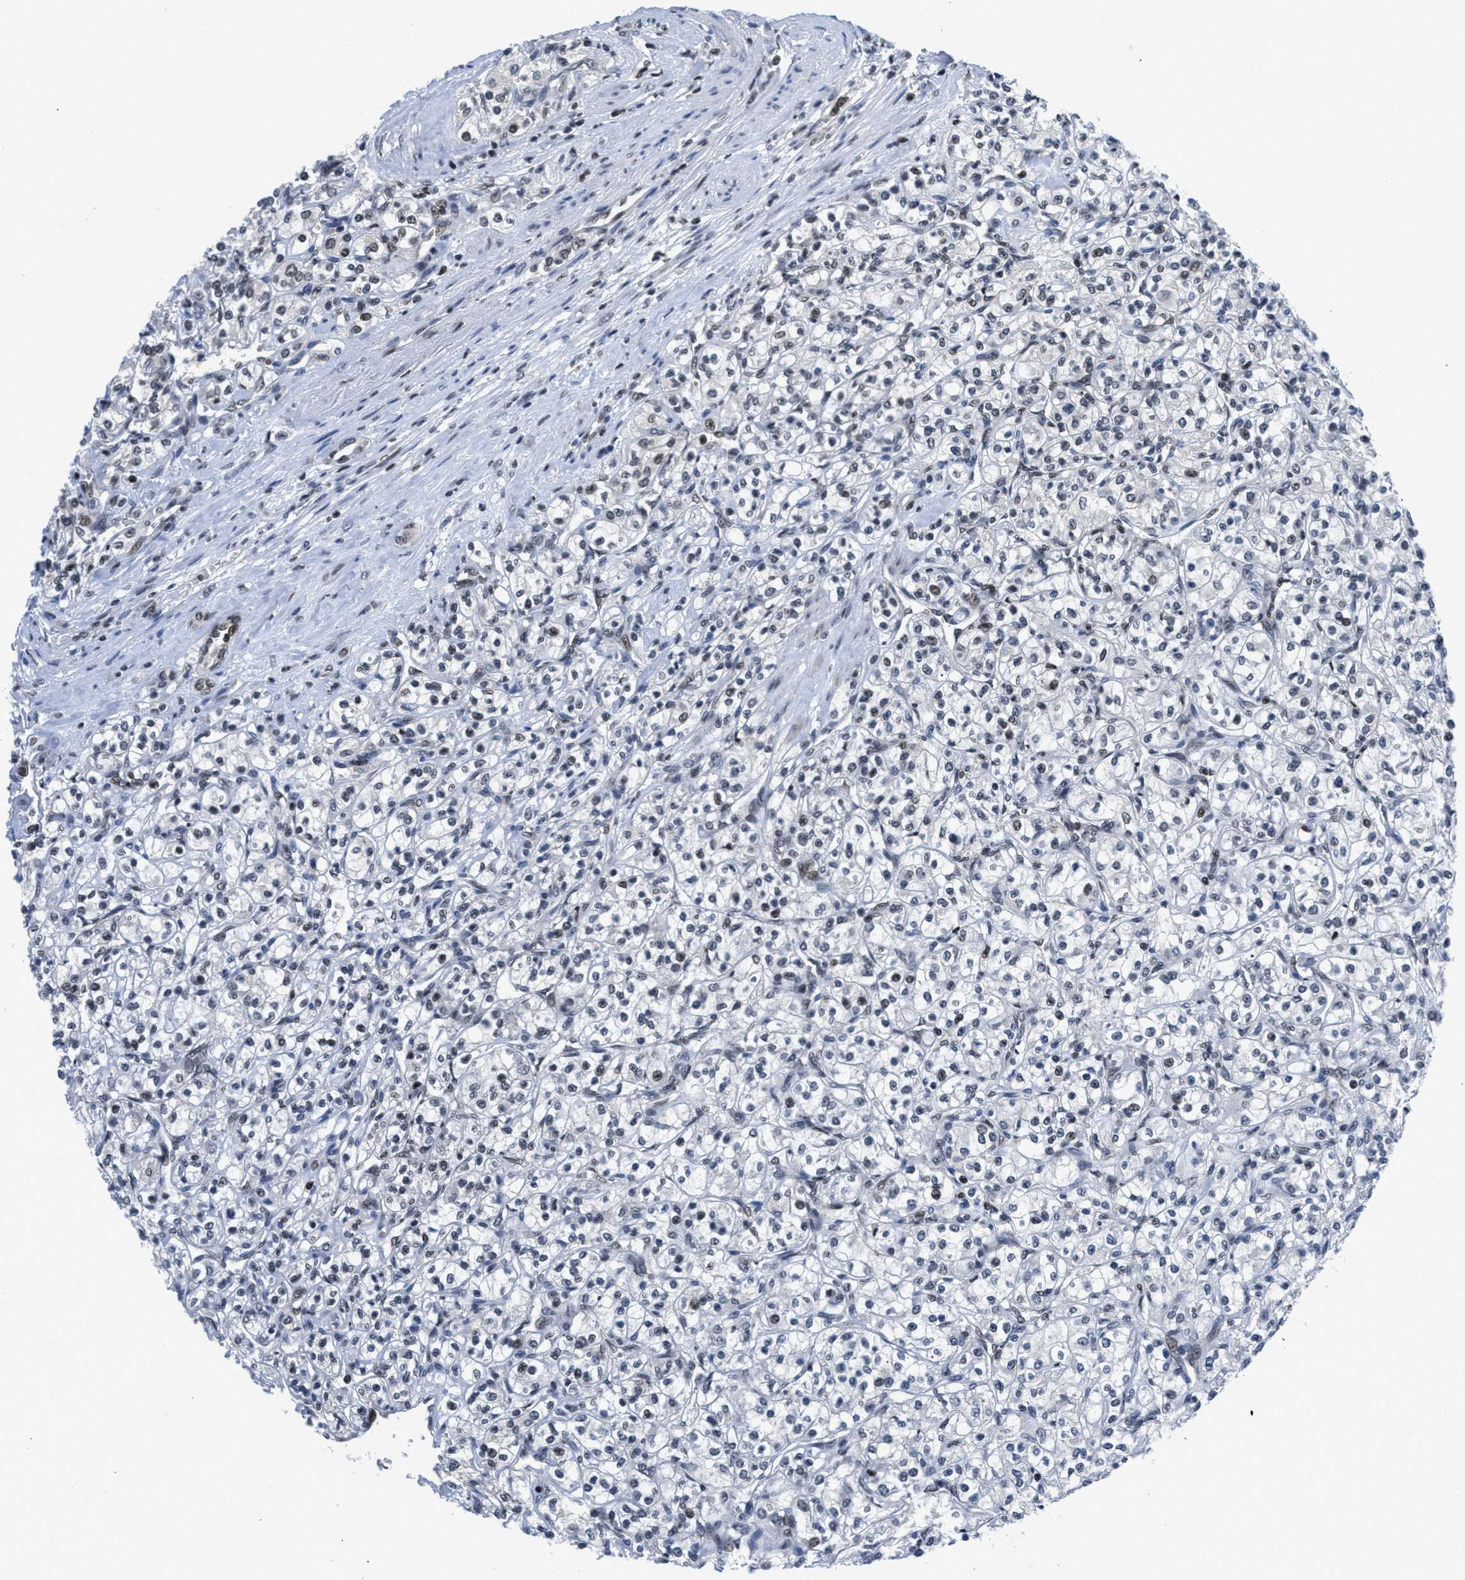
{"staining": {"intensity": "weak", "quantity": "<25%", "location": "nuclear"}, "tissue": "renal cancer", "cell_type": "Tumor cells", "image_type": "cancer", "snomed": [{"axis": "morphology", "description": "Adenocarcinoma, NOS"}, {"axis": "topography", "description": "Kidney"}], "caption": "Renal adenocarcinoma was stained to show a protein in brown. There is no significant positivity in tumor cells.", "gene": "WDR81", "patient": {"sex": "male", "age": 77}}